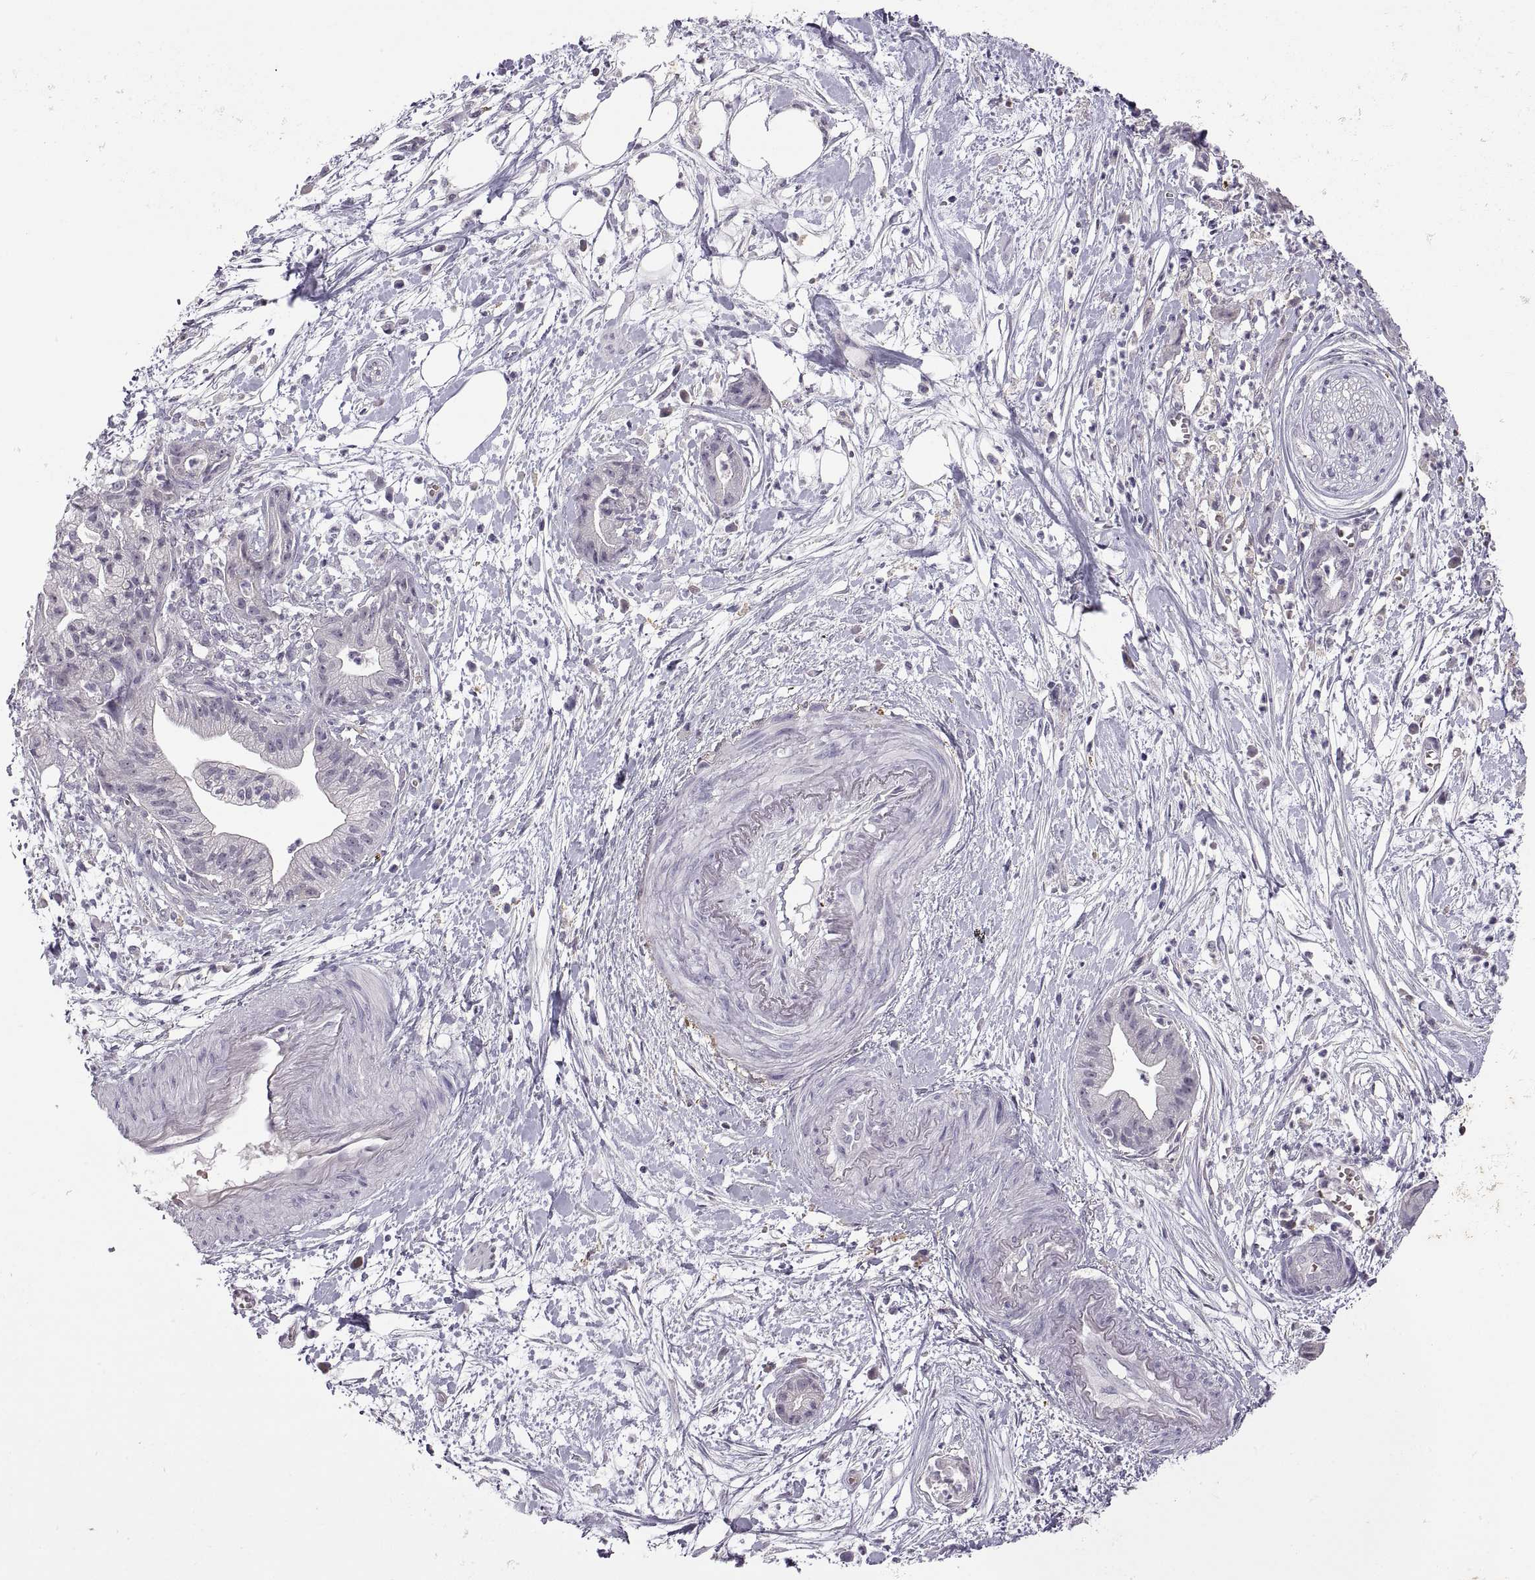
{"staining": {"intensity": "negative", "quantity": "none", "location": "none"}, "tissue": "pancreatic cancer", "cell_type": "Tumor cells", "image_type": "cancer", "snomed": [{"axis": "morphology", "description": "Normal tissue, NOS"}, {"axis": "morphology", "description": "Adenocarcinoma, NOS"}, {"axis": "topography", "description": "Lymph node"}, {"axis": "topography", "description": "Pancreas"}], "caption": "Micrograph shows no protein positivity in tumor cells of adenocarcinoma (pancreatic) tissue.", "gene": "MEIOC", "patient": {"sex": "female", "age": 58}}